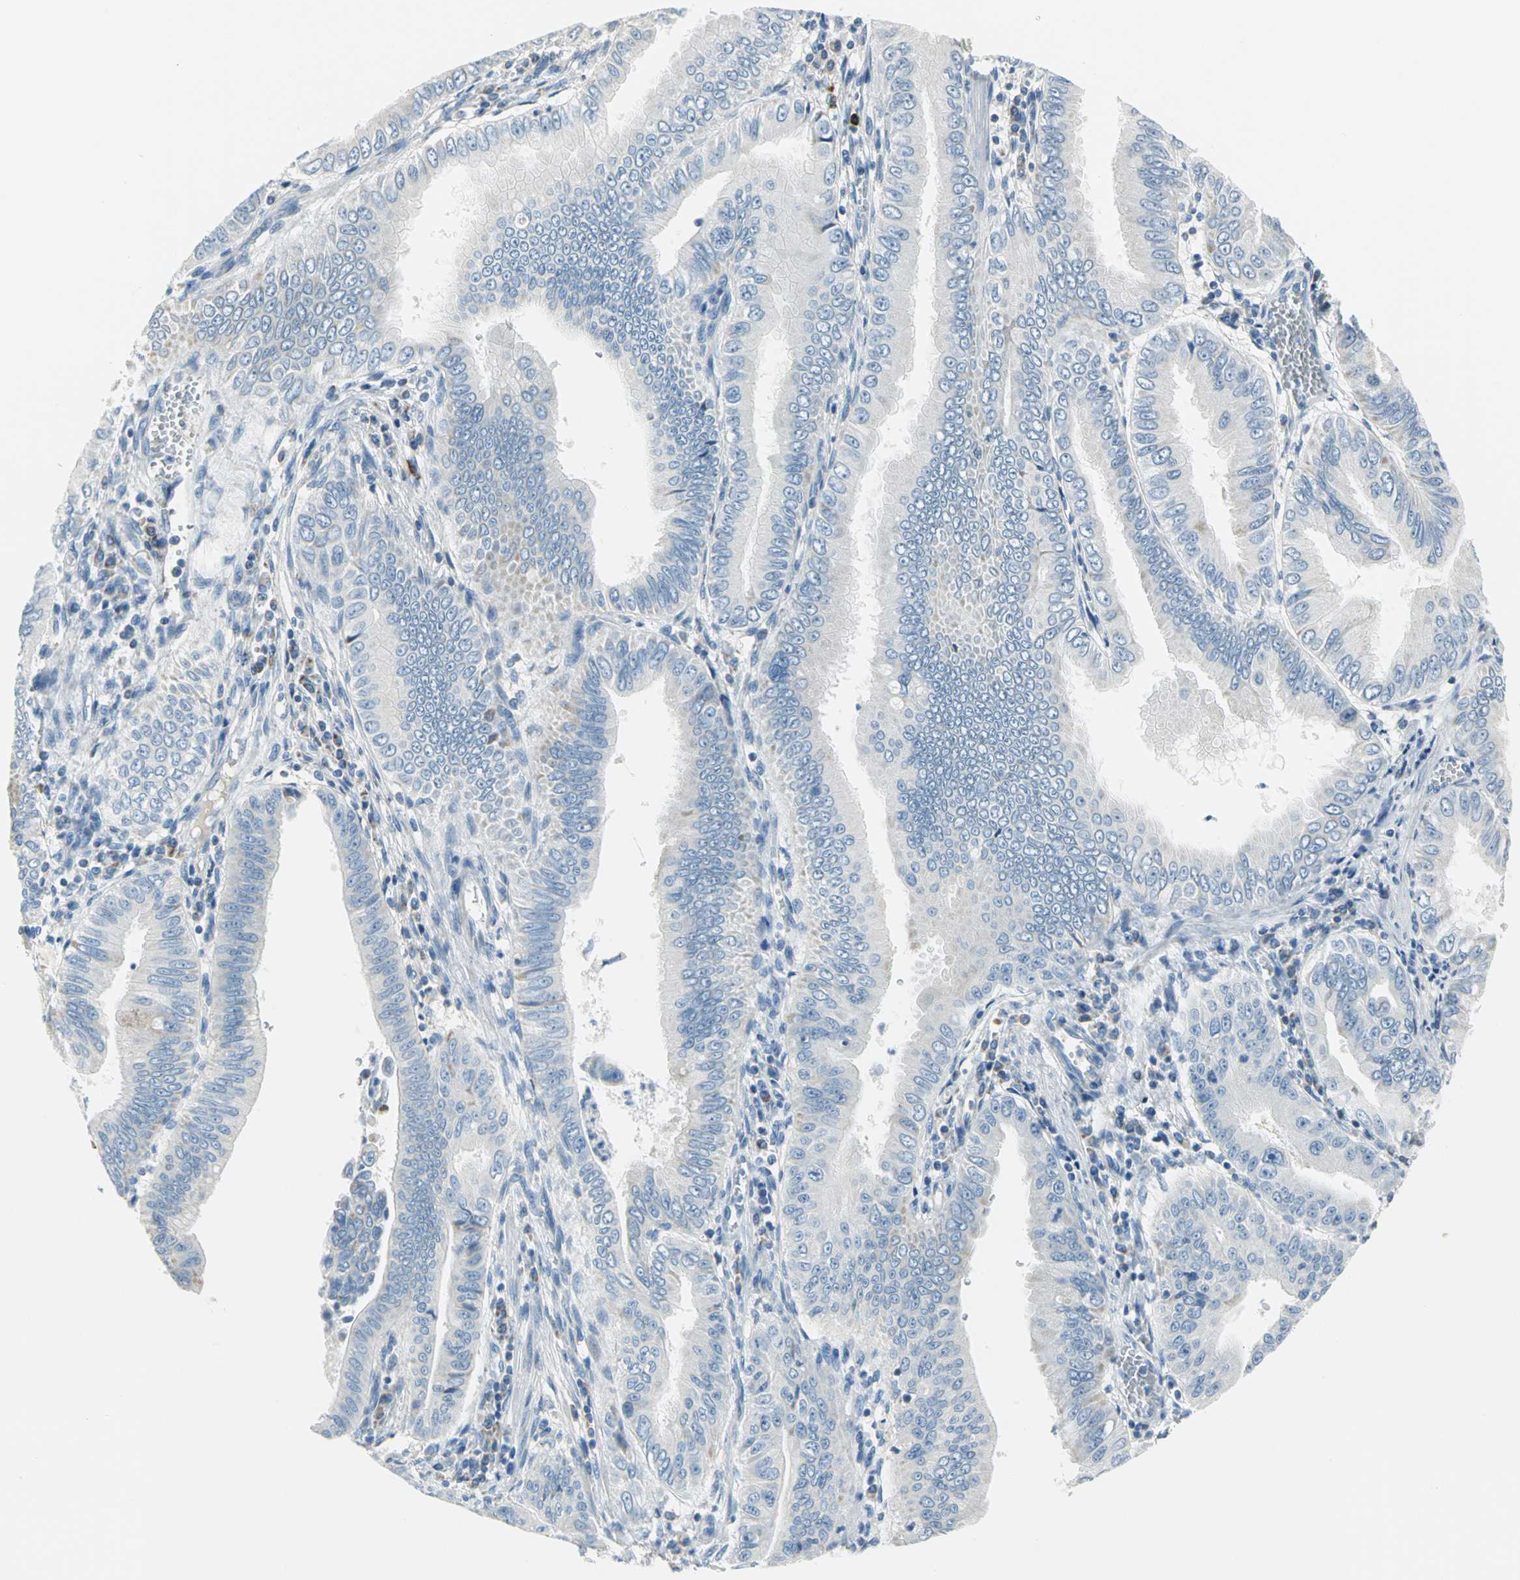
{"staining": {"intensity": "negative", "quantity": "none", "location": "none"}, "tissue": "pancreatic cancer", "cell_type": "Tumor cells", "image_type": "cancer", "snomed": [{"axis": "morphology", "description": "Normal tissue, NOS"}, {"axis": "topography", "description": "Lymph node"}], "caption": "The immunohistochemistry micrograph has no significant expression in tumor cells of pancreatic cancer tissue.", "gene": "ALOX15", "patient": {"sex": "male", "age": 50}}